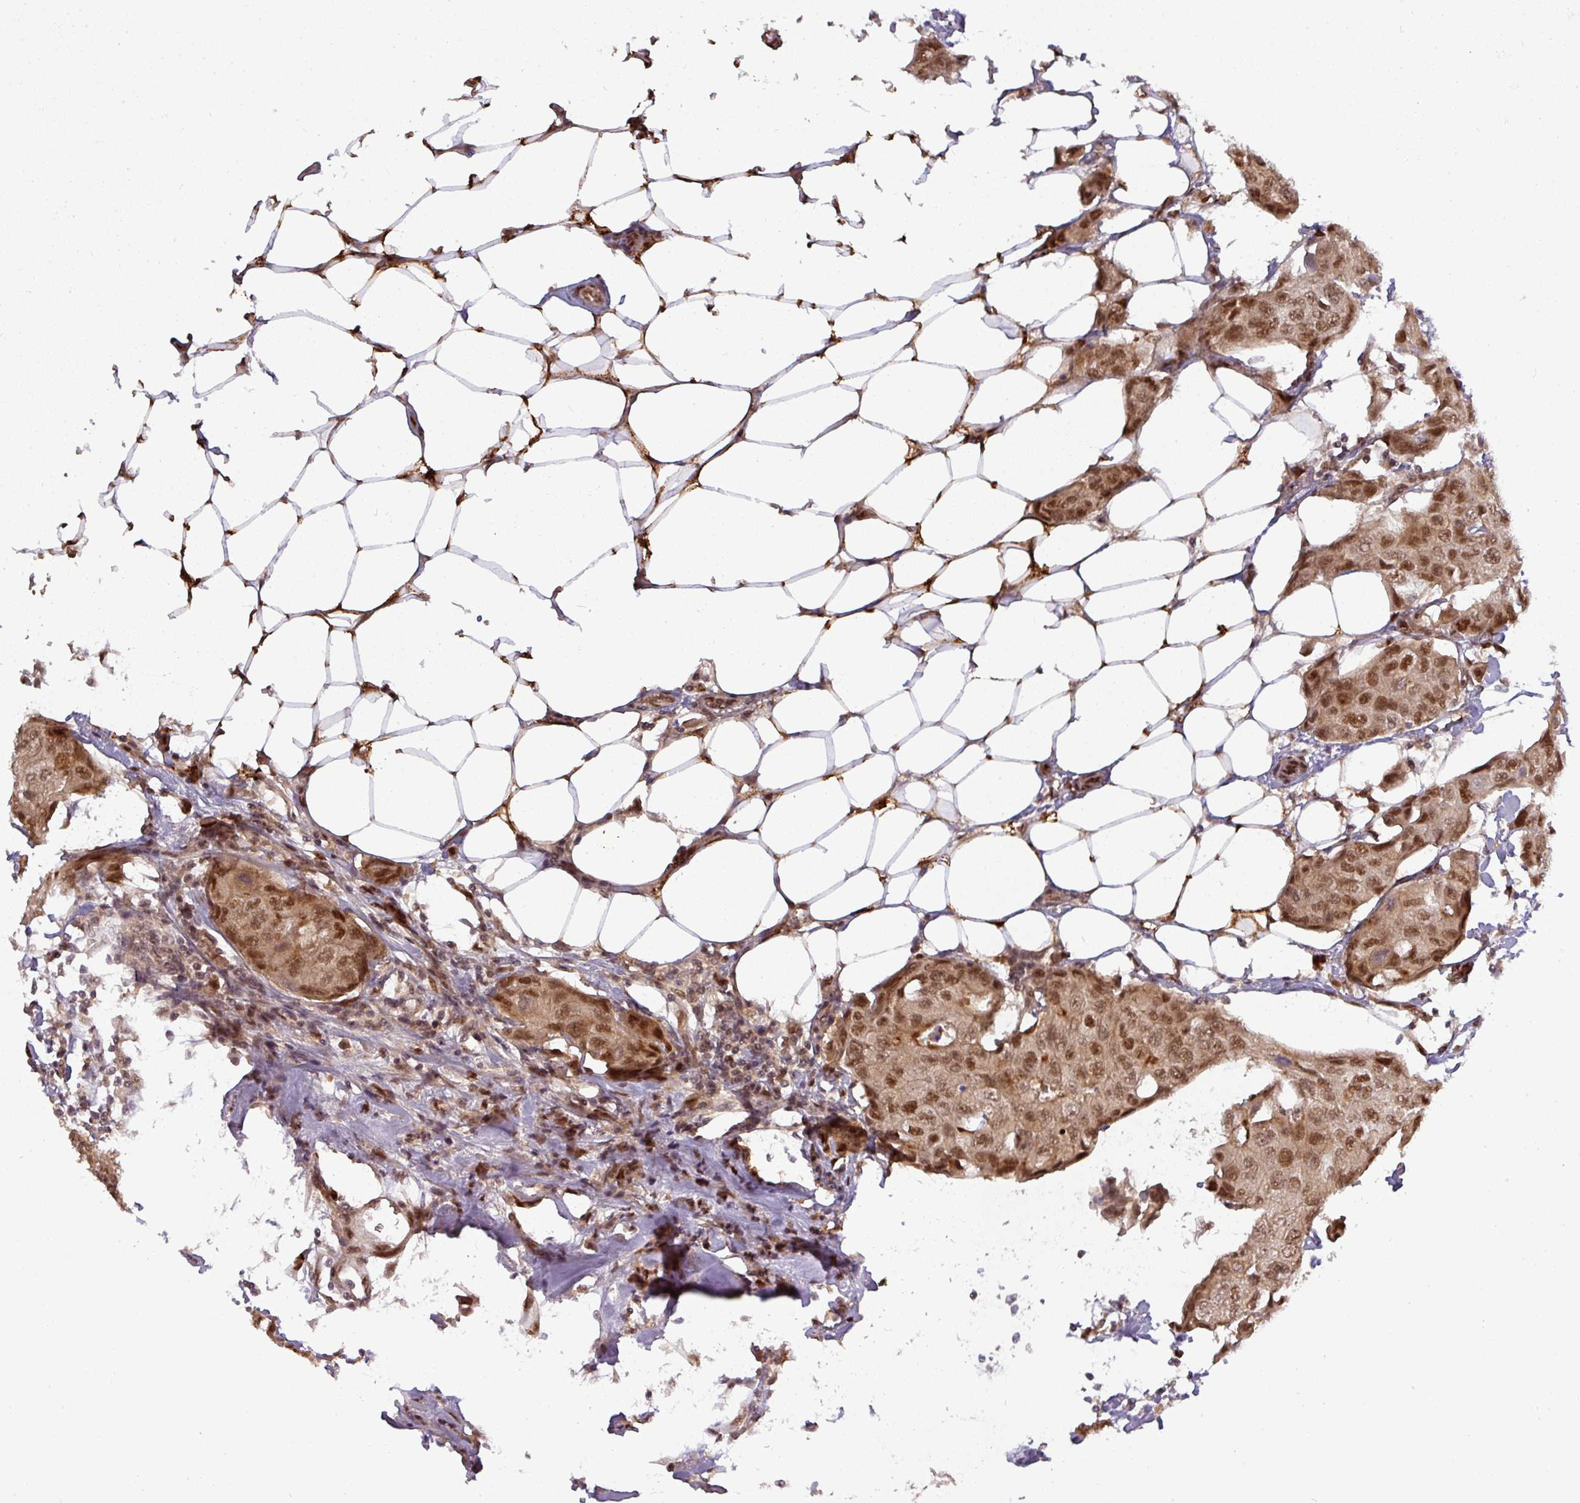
{"staining": {"intensity": "moderate", "quantity": ">75%", "location": "nuclear"}, "tissue": "breast cancer", "cell_type": "Tumor cells", "image_type": "cancer", "snomed": [{"axis": "morphology", "description": "Duct carcinoma"}, {"axis": "topography", "description": "Breast"}, {"axis": "topography", "description": "Lymph node"}], "caption": "Moderate nuclear expression is appreciated in about >75% of tumor cells in breast cancer. (IHC, brightfield microscopy, high magnification).", "gene": "CIC", "patient": {"sex": "female", "age": 80}}